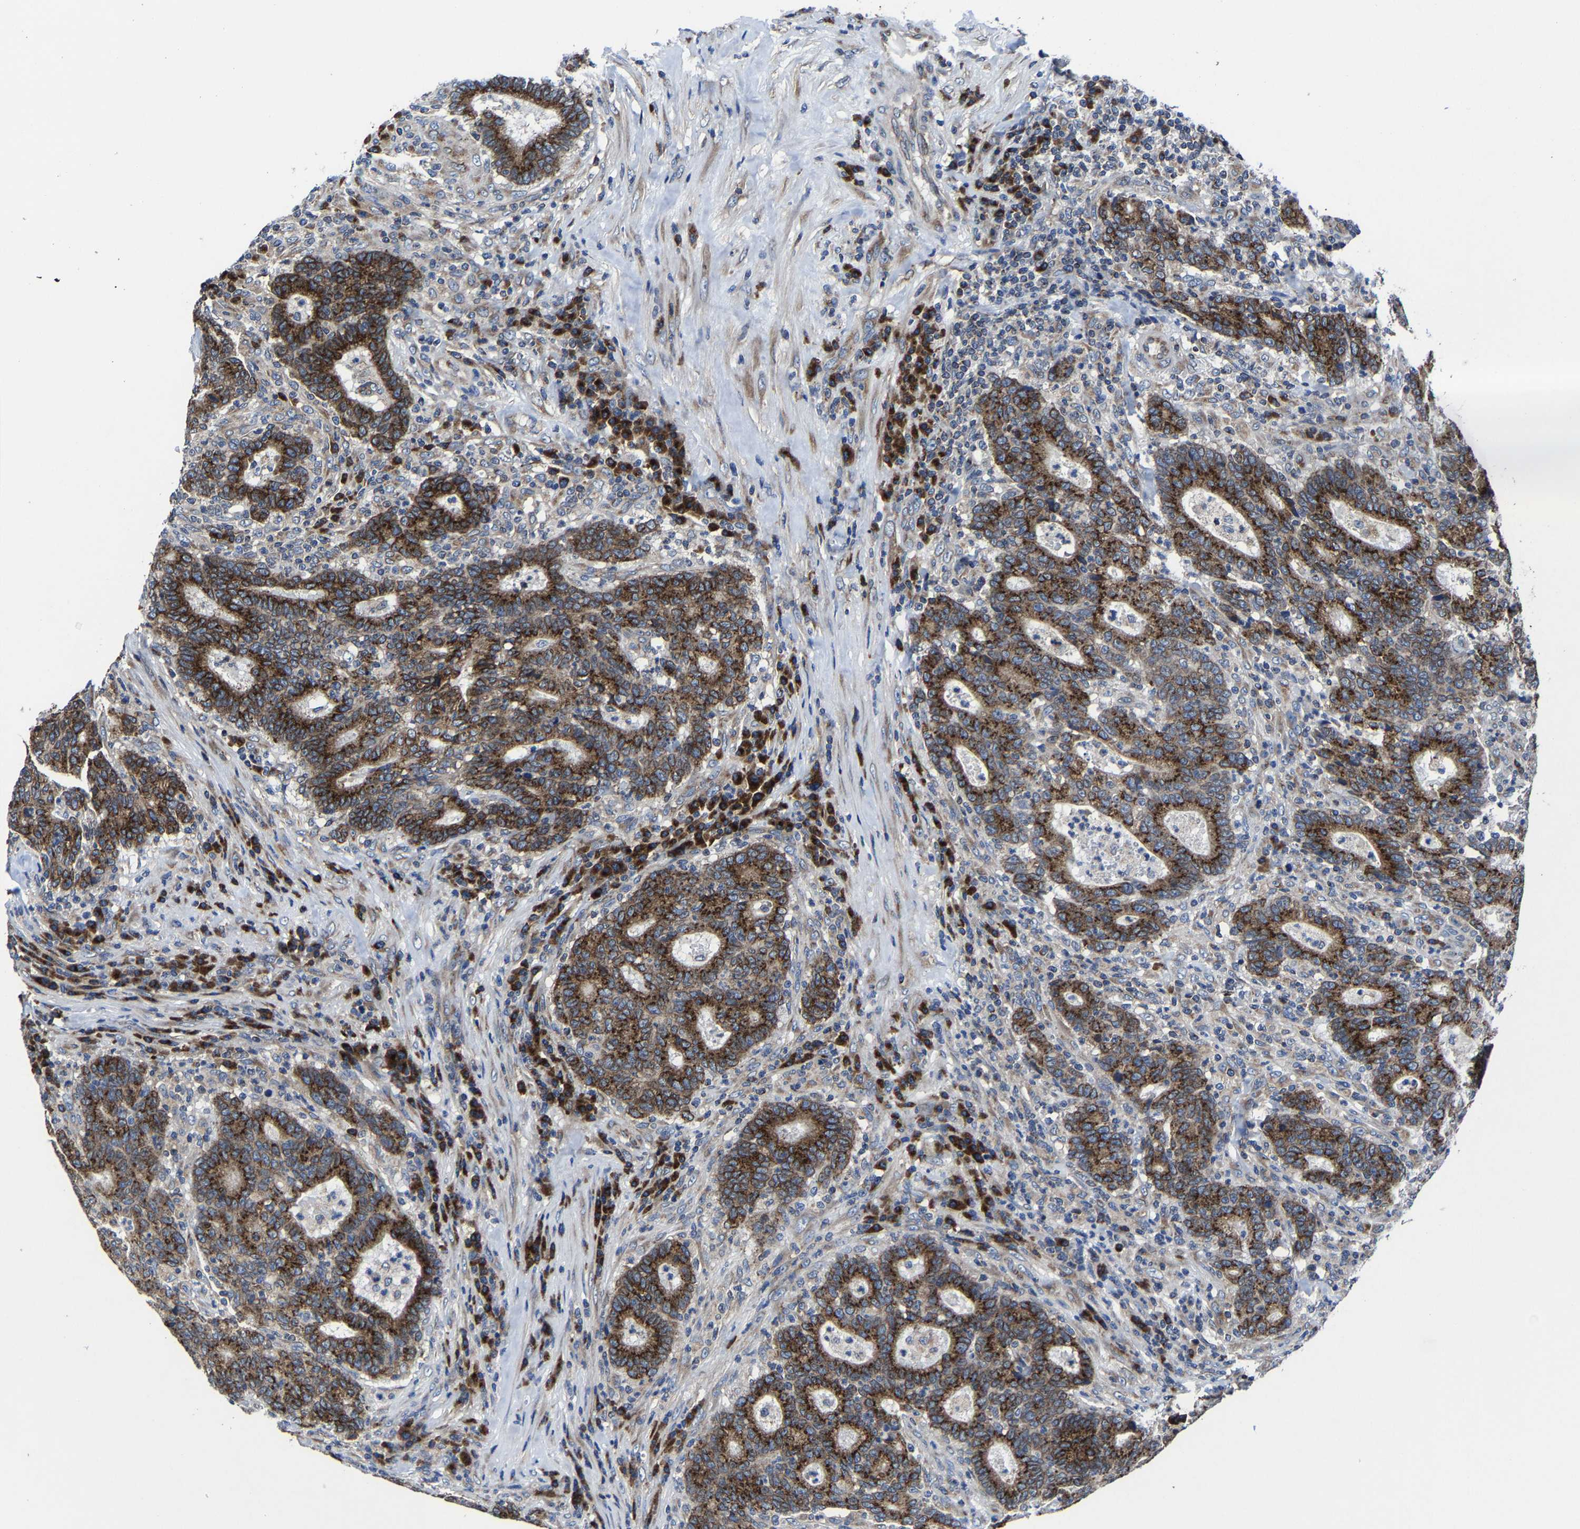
{"staining": {"intensity": "strong", "quantity": ">75%", "location": "cytoplasmic/membranous"}, "tissue": "colorectal cancer", "cell_type": "Tumor cells", "image_type": "cancer", "snomed": [{"axis": "morphology", "description": "Adenocarcinoma, NOS"}, {"axis": "topography", "description": "Colon"}], "caption": "Protein staining by IHC demonstrates strong cytoplasmic/membranous expression in about >75% of tumor cells in colorectal cancer (adenocarcinoma).", "gene": "EBAG9", "patient": {"sex": "female", "age": 75}}